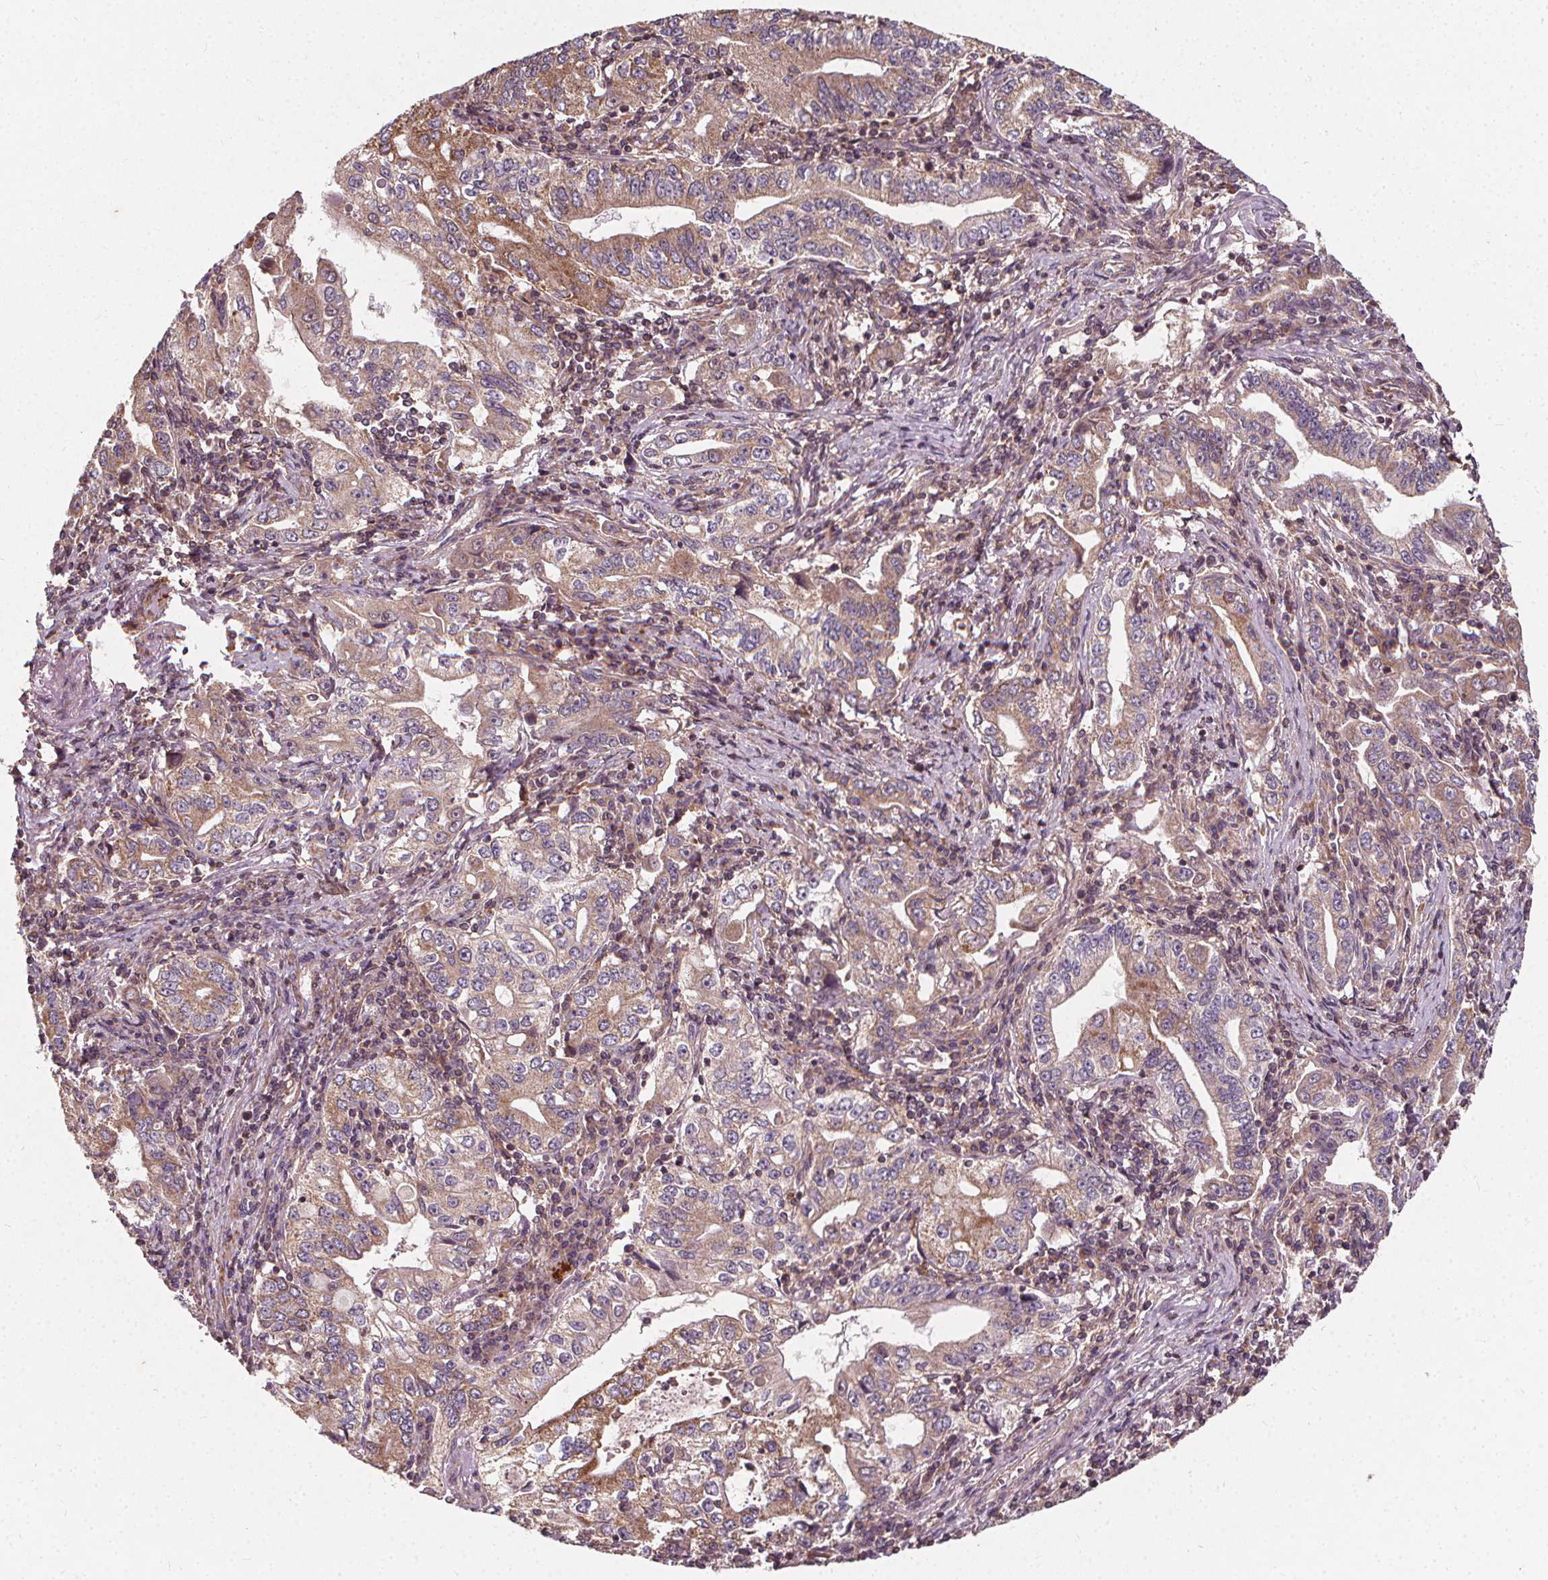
{"staining": {"intensity": "weak", "quantity": ">75%", "location": "cytoplasmic/membranous"}, "tissue": "stomach cancer", "cell_type": "Tumor cells", "image_type": "cancer", "snomed": [{"axis": "morphology", "description": "Adenocarcinoma, NOS"}, {"axis": "topography", "description": "Stomach, lower"}], "caption": "Stomach cancer (adenocarcinoma) stained with immunohistochemistry displays weak cytoplasmic/membranous staining in about >75% of tumor cells.", "gene": "ORAI2", "patient": {"sex": "female", "age": 72}}